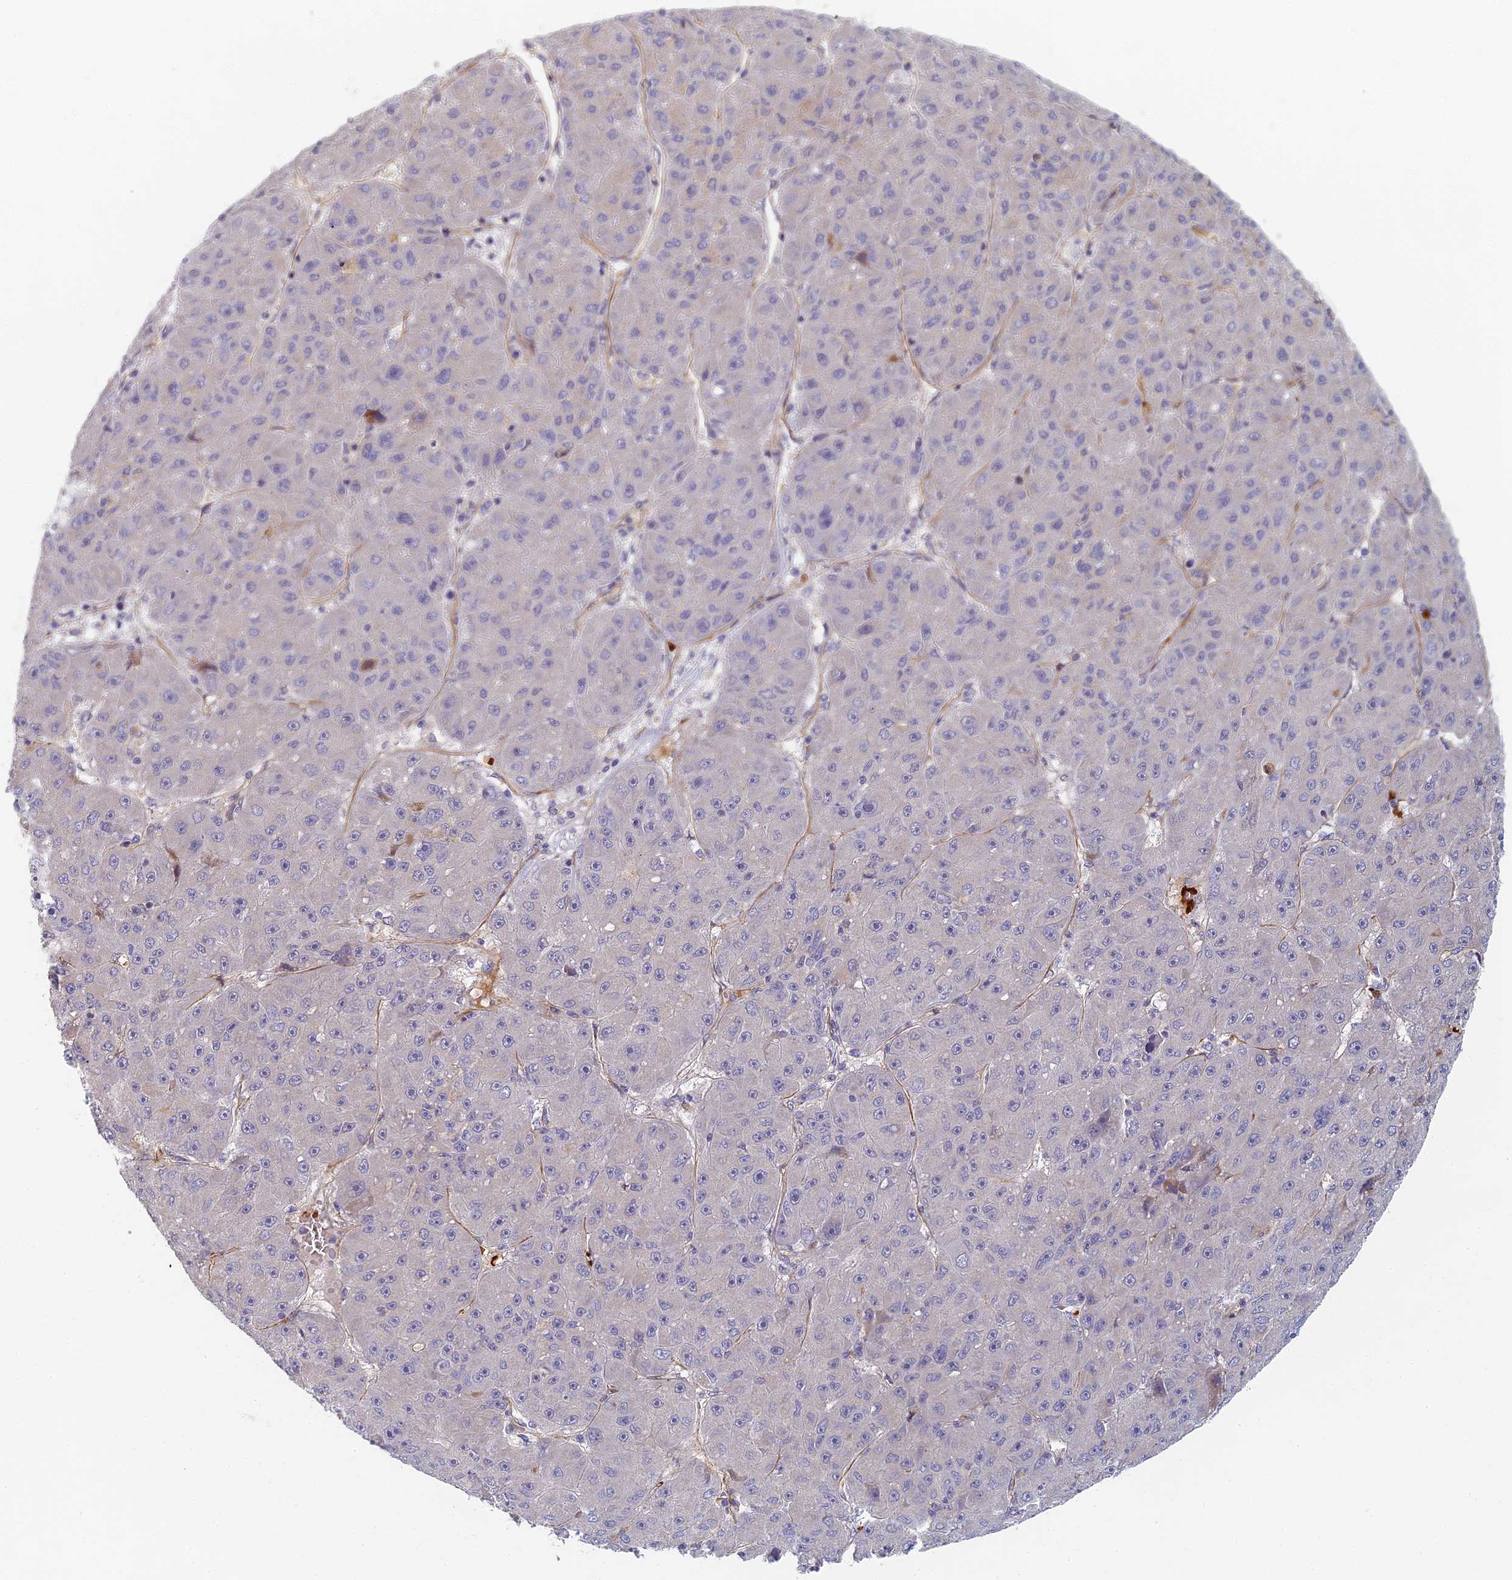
{"staining": {"intensity": "negative", "quantity": "none", "location": "none"}, "tissue": "liver cancer", "cell_type": "Tumor cells", "image_type": "cancer", "snomed": [{"axis": "morphology", "description": "Carcinoma, Hepatocellular, NOS"}, {"axis": "topography", "description": "Liver"}], "caption": "An IHC image of hepatocellular carcinoma (liver) is shown. There is no staining in tumor cells of hepatocellular carcinoma (liver). (DAB IHC, high magnification).", "gene": "ABCB10", "patient": {"sex": "male", "age": 67}}